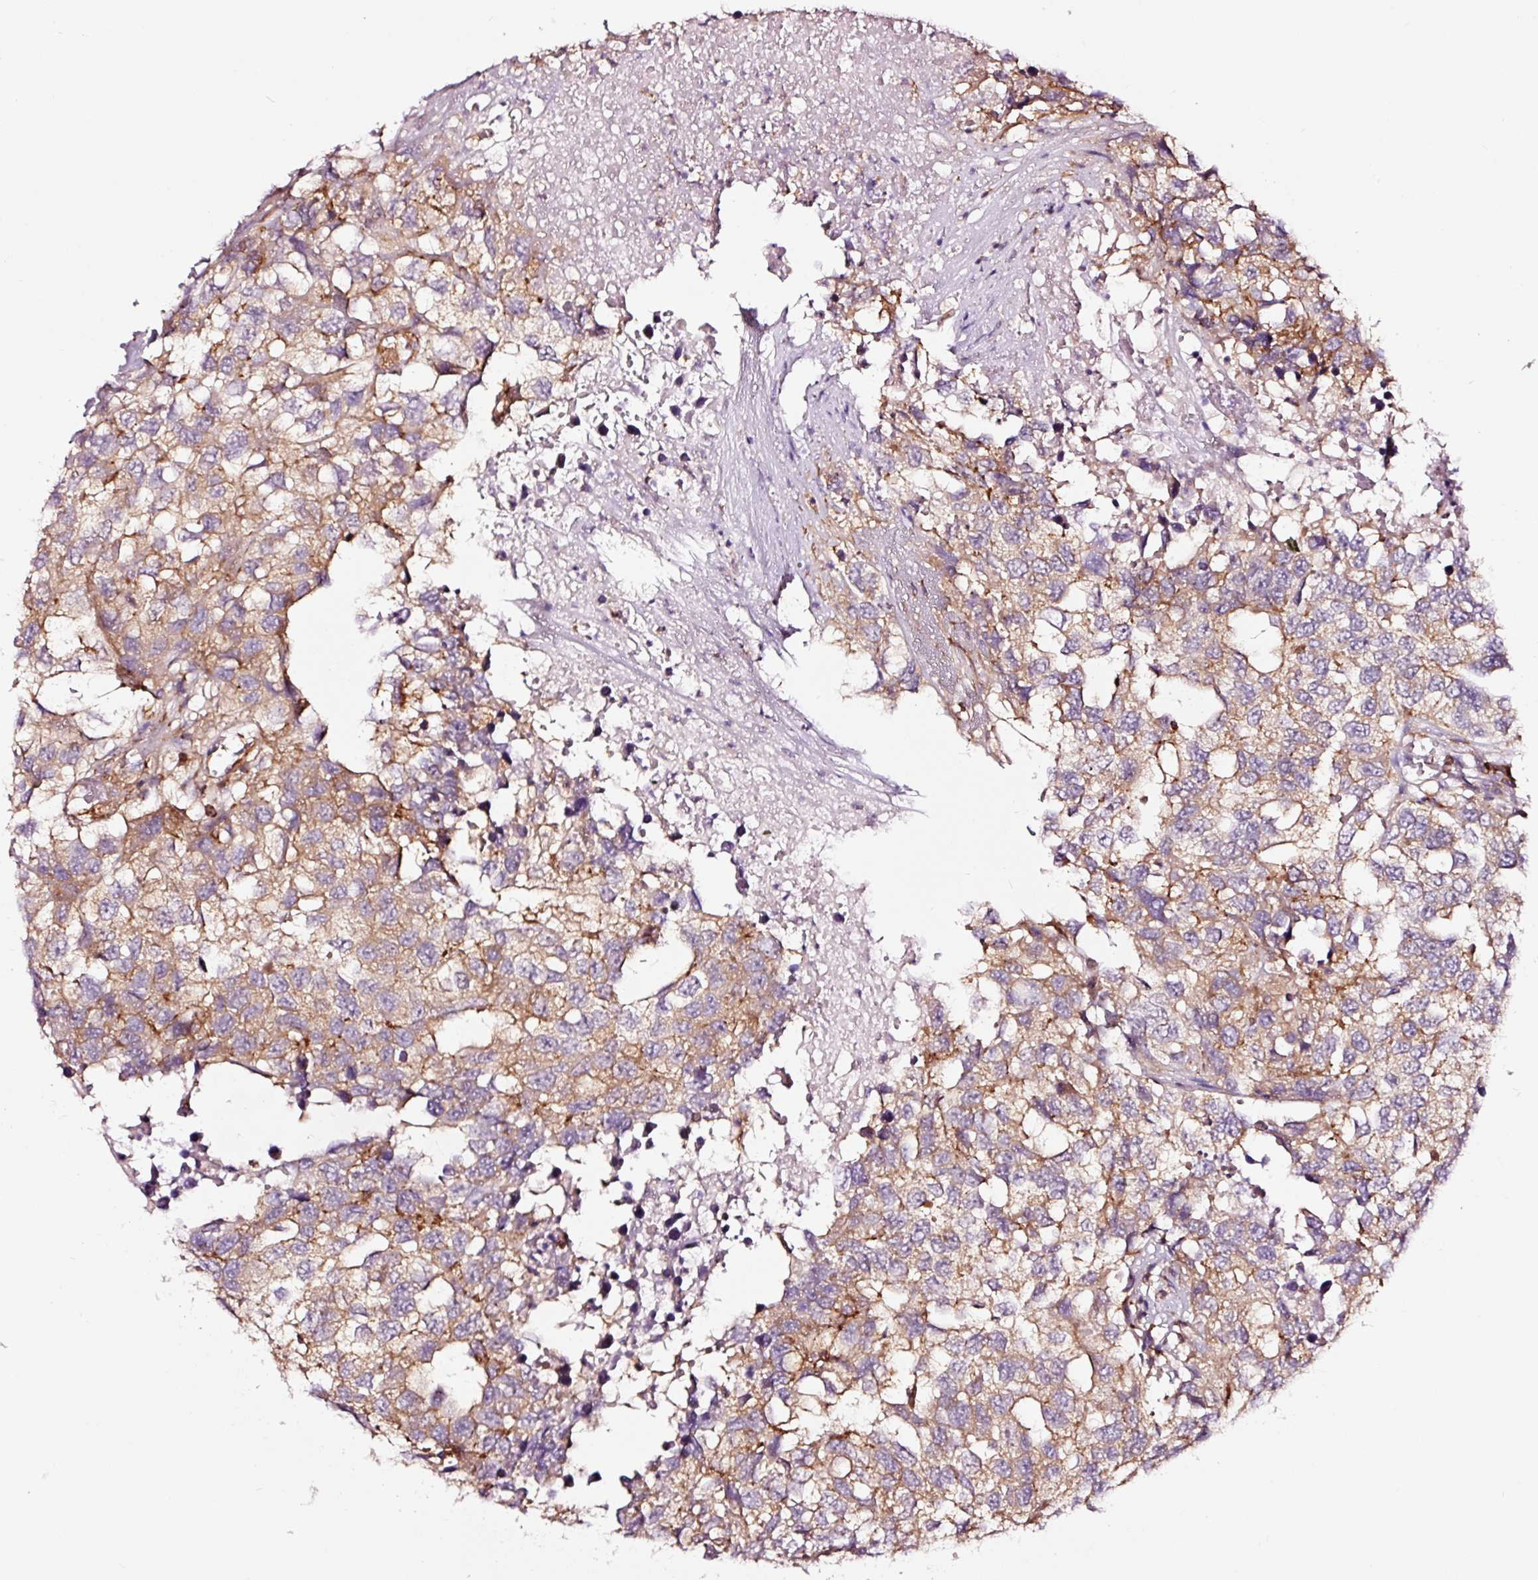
{"staining": {"intensity": "moderate", "quantity": "25%-75%", "location": "cytoplasmic/membranous"}, "tissue": "testis cancer", "cell_type": "Tumor cells", "image_type": "cancer", "snomed": [{"axis": "morphology", "description": "Carcinoma, Embryonal, NOS"}, {"axis": "topography", "description": "Testis"}], "caption": "Immunohistochemical staining of human testis cancer (embryonal carcinoma) shows moderate cytoplasmic/membranous protein positivity in approximately 25%-75% of tumor cells.", "gene": "ADD3", "patient": {"sex": "male", "age": 83}}